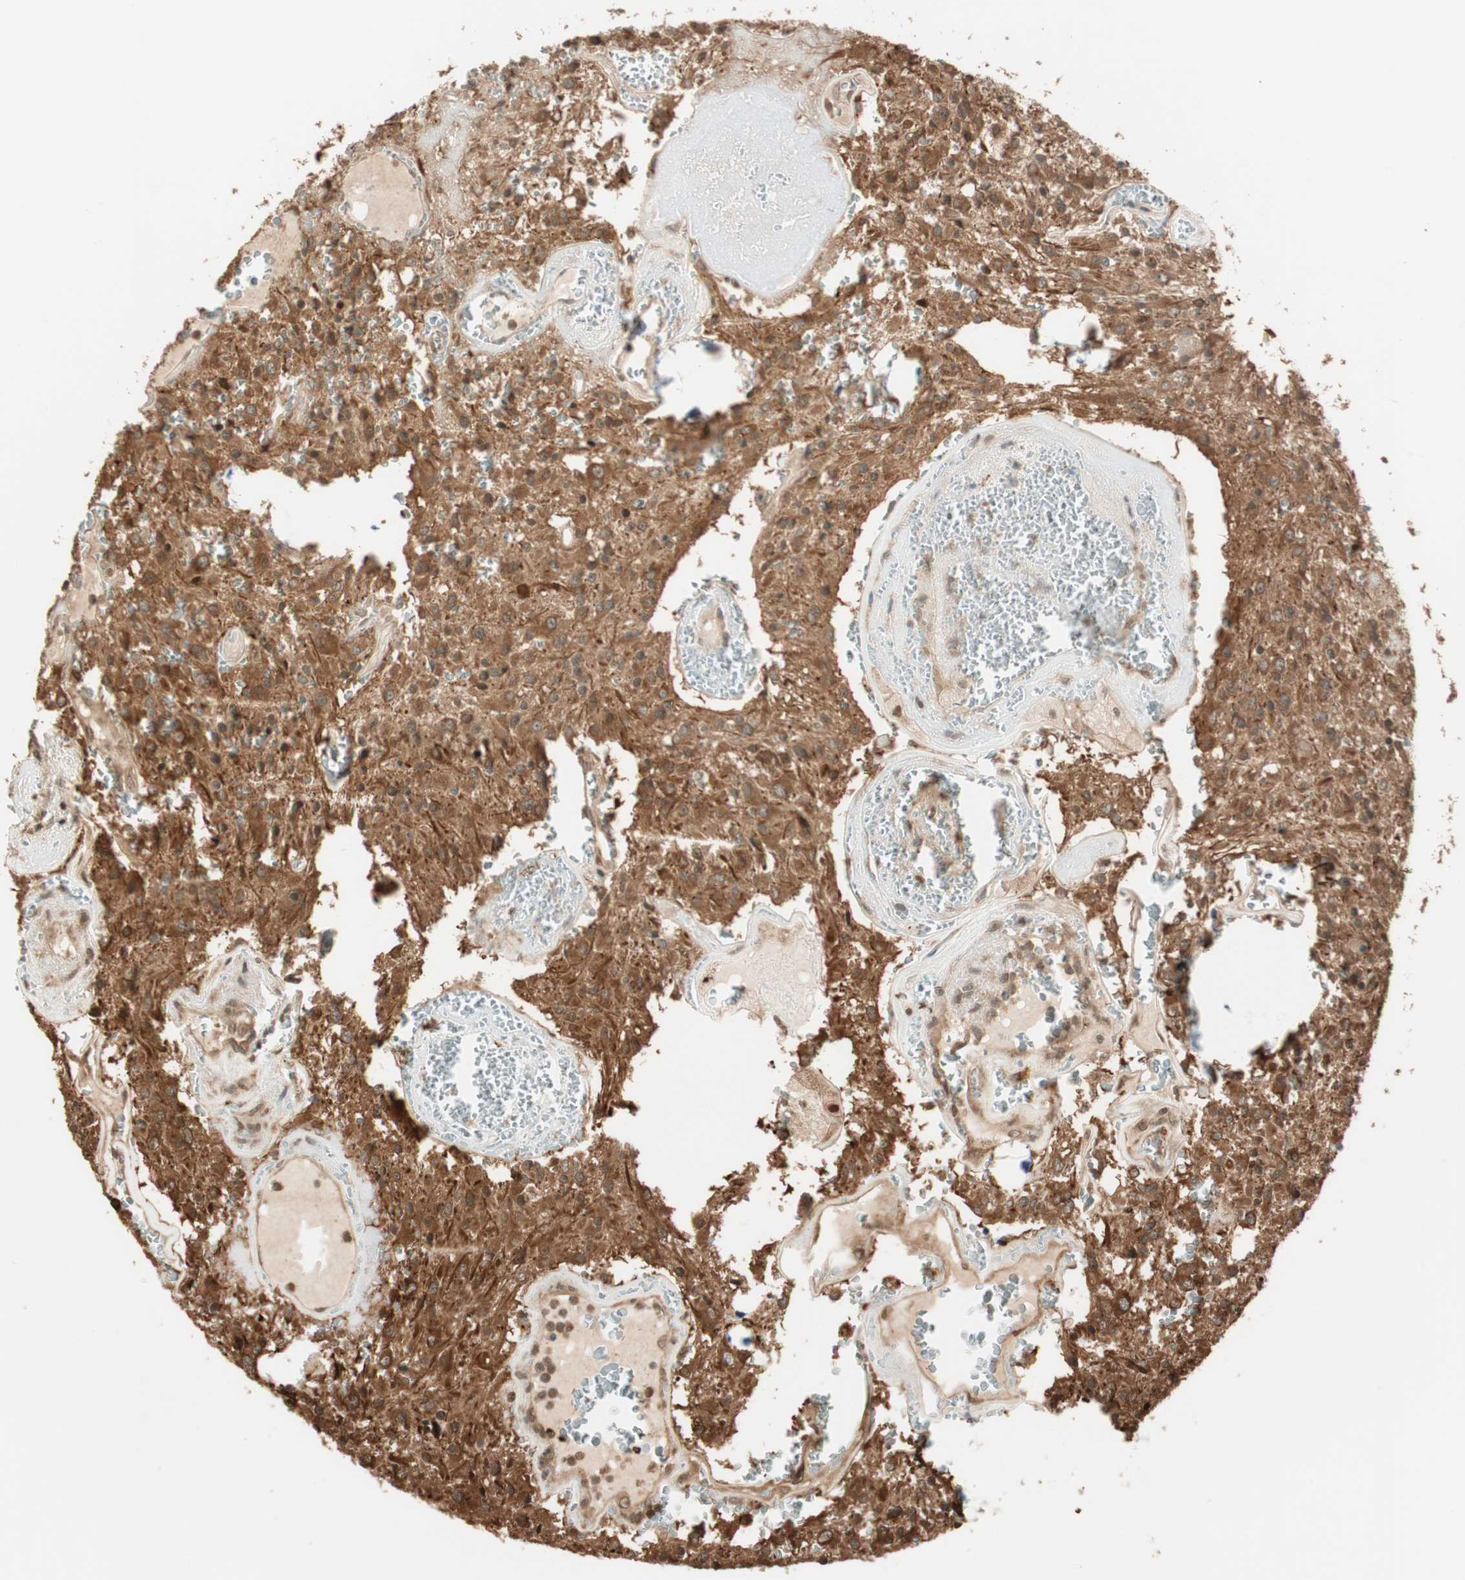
{"staining": {"intensity": "strong", "quantity": ">75%", "location": "cytoplasmic/membranous"}, "tissue": "glioma", "cell_type": "Tumor cells", "image_type": "cancer", "snomed": [{"axis": "morphology", "description": "Glioma, malignant, Low grade"}, {"axis": "topography", "description": "Brain"}], "caption": "Glioma stained with a protein marker demonstrates strong staining in tumor cells.", "gene": "ZNF443", "patient": {"sex": "male", "age": 58}}